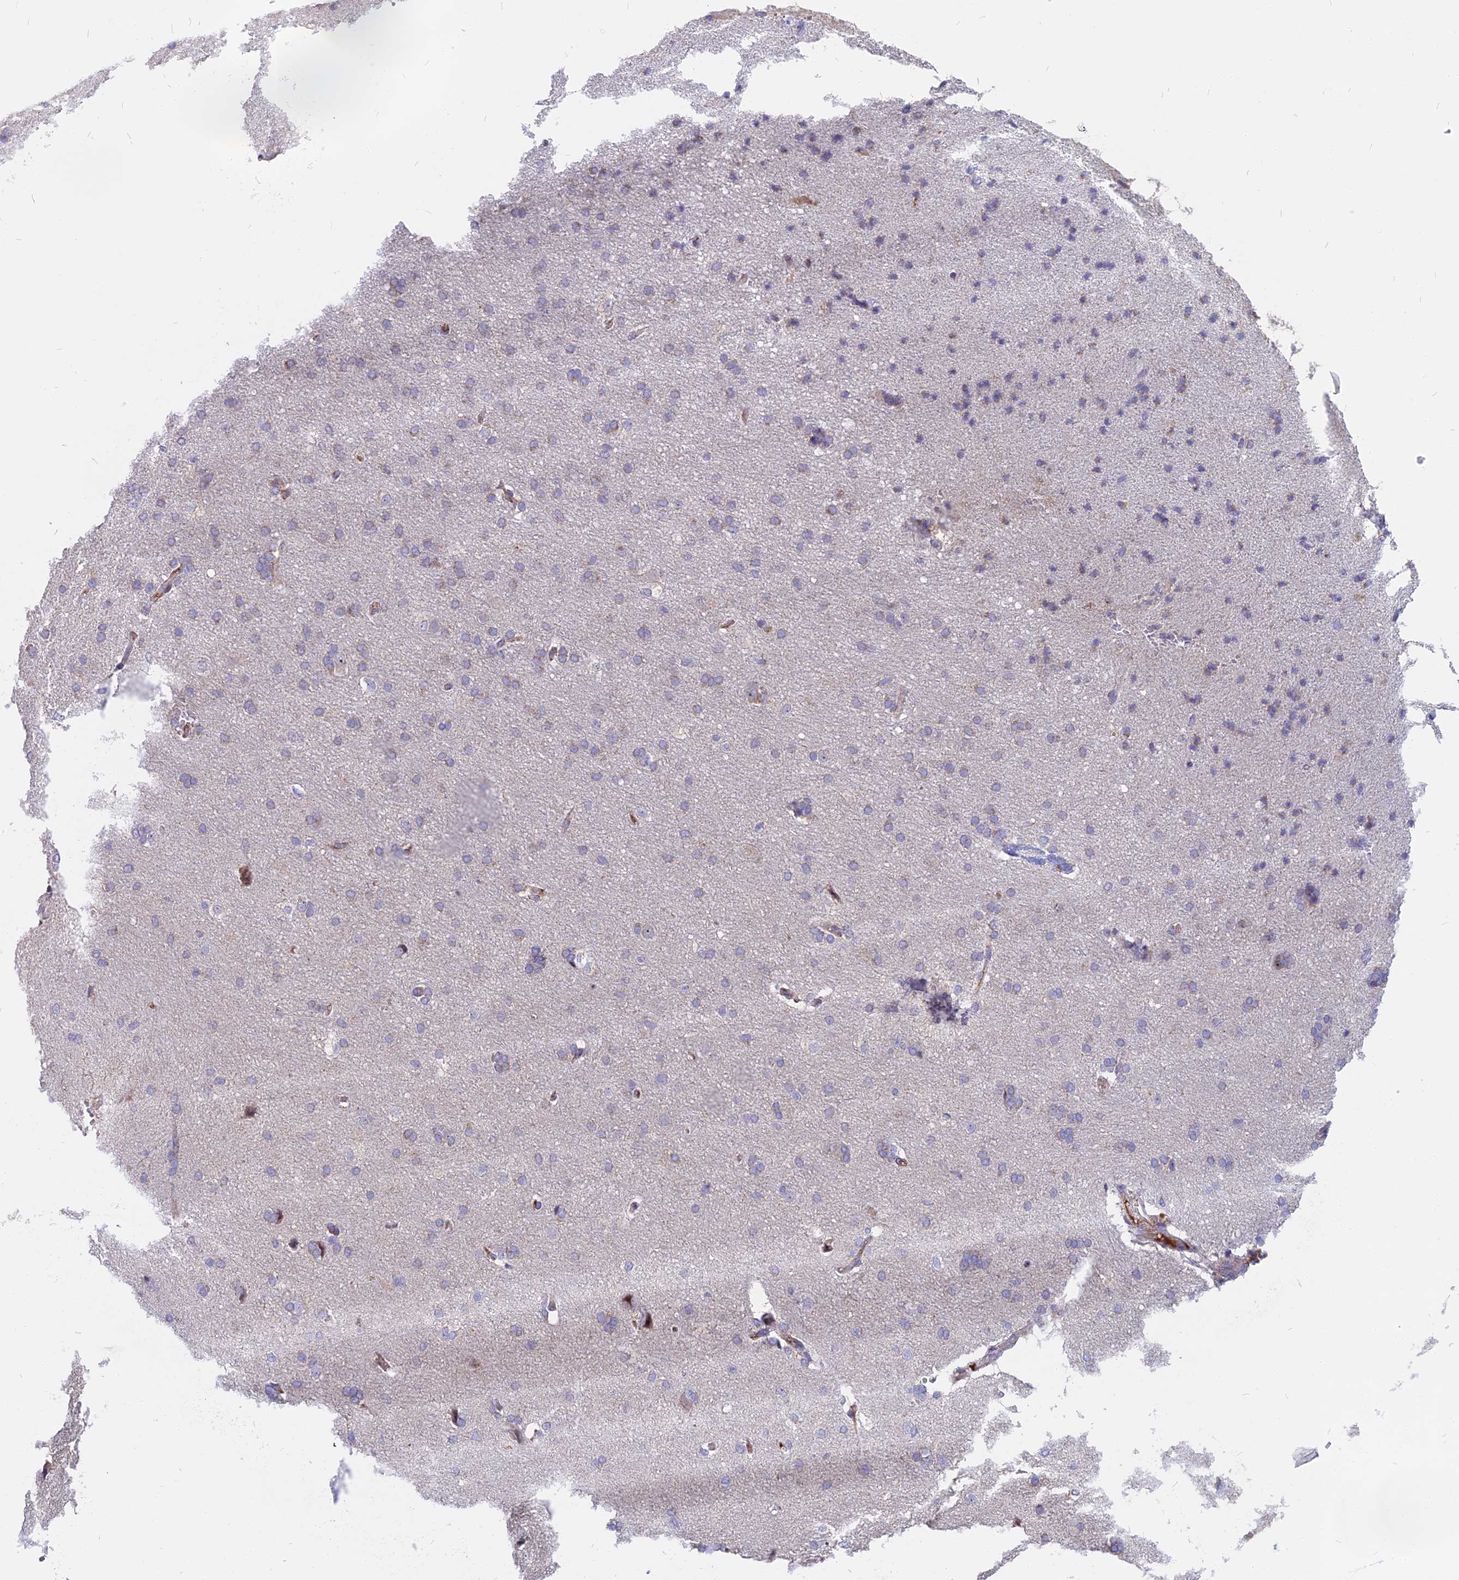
{"staining": {"intensity": "weak", "quantity": "<25%", "location": "cytoplasmic/membranous"}, "tissue": "cerebral cortex", "cell_type": "Endothelial cells", "image_type": "normal", "snomed": [{"axis": "morphology", "description": "Normal tissue, NOS"}, {"axis": "topography", "description": "Cerebral cortex"}], "caption": "DAB immunohistochemical staining of unremarkable human cerebral cortex shows no significant positivity in endothelial cells.", "gene": "DTWD1", "patient": {"sex": "male", "age": 62}}